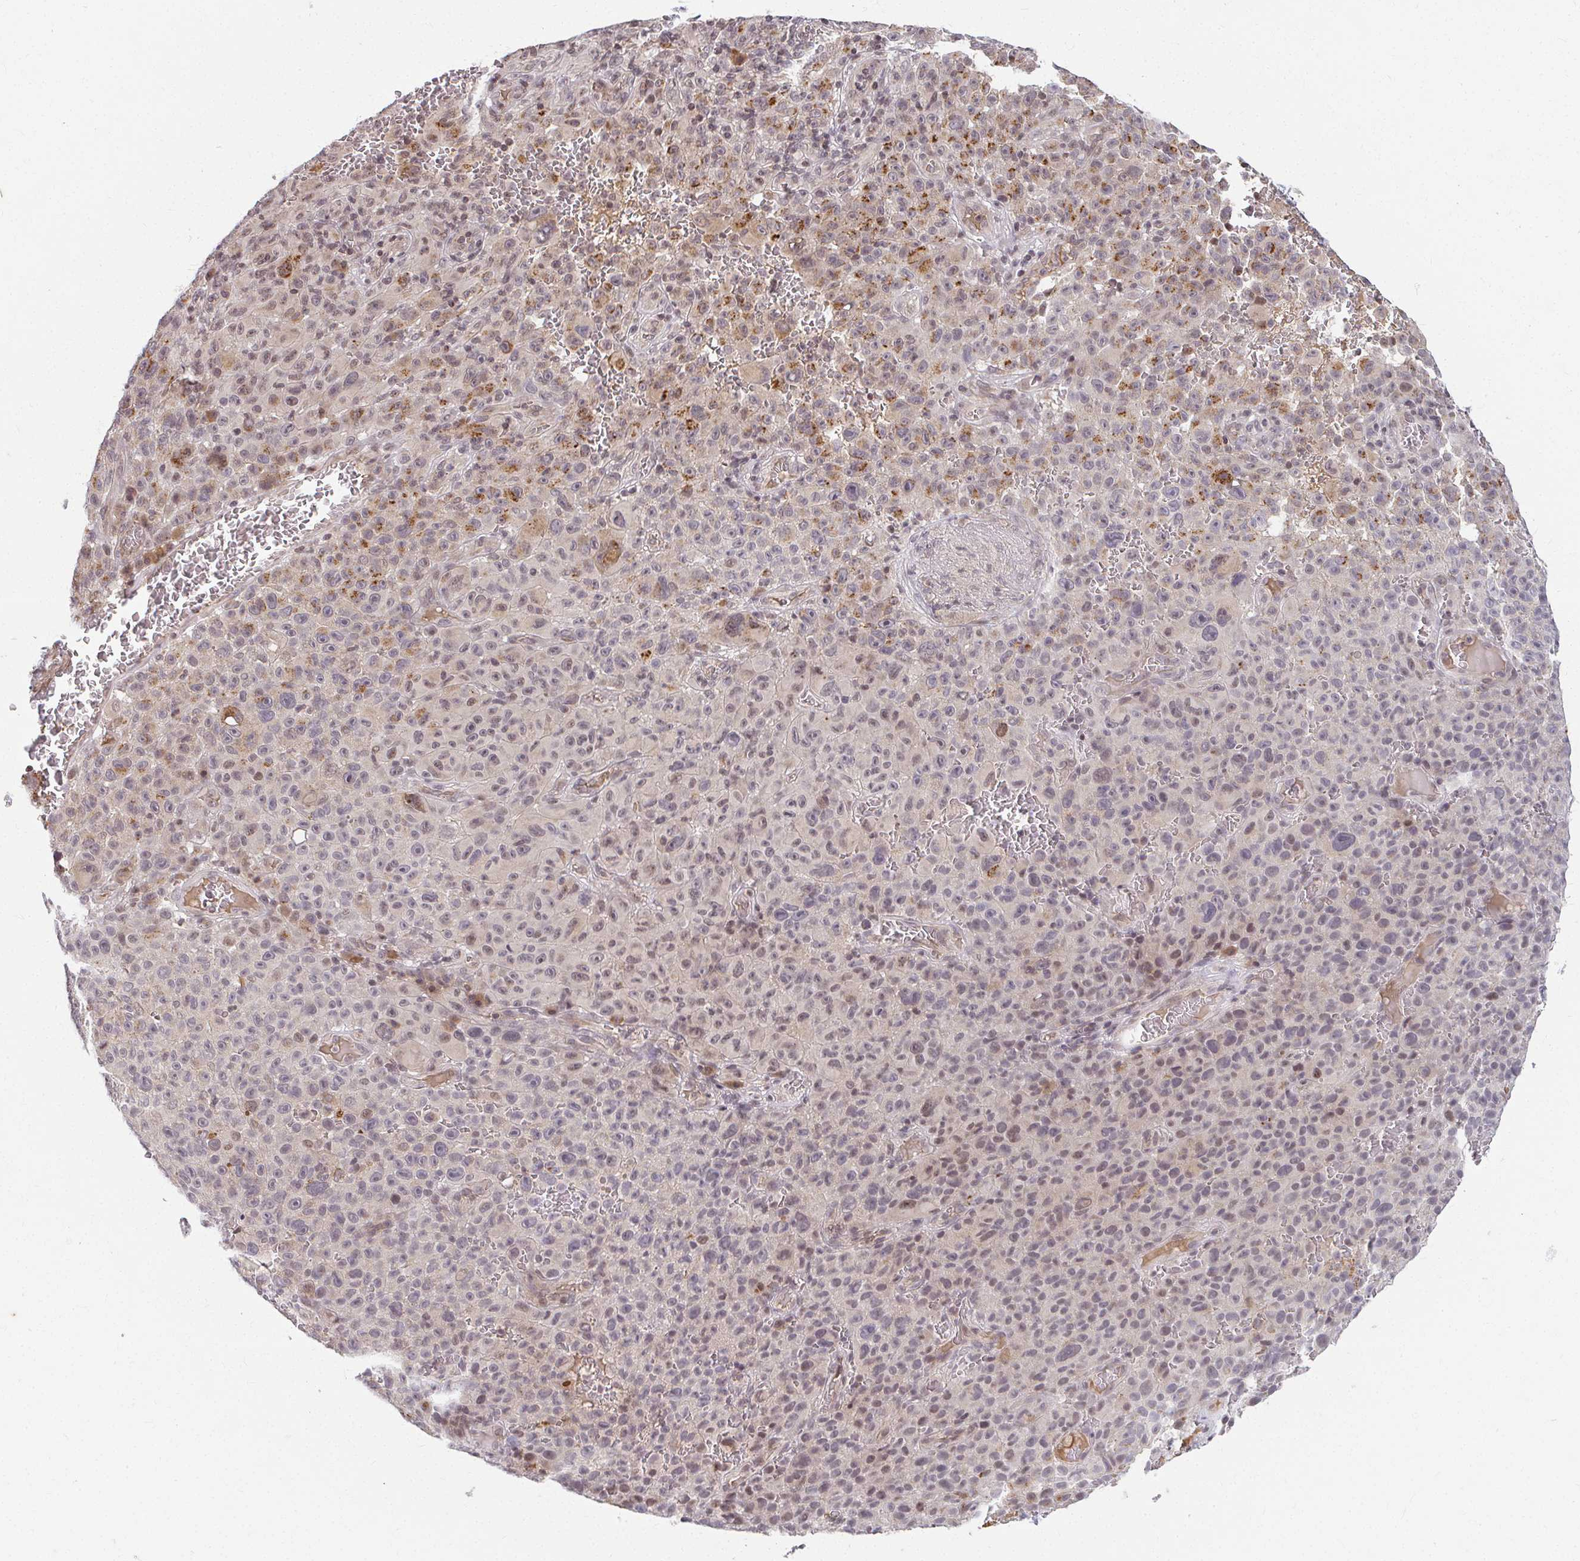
{"staining": {"intensity": "weak", "quantity": "<25%", "location": "nuclear"}, "tissue": "melanoma", "cell_type": "Tumor cells", "image_type": "cancer", "snomed": [{"axis": "morphology", "description": "Malignant melanoma, NOS"}, {"axis": "topography", "description": "Skin"}], "caption": "A histopathology image of human malignant melanoma is negative for staining in tumor cells.", "gene": "ANK3", "patient": {"sex": "female", "age": 82}}